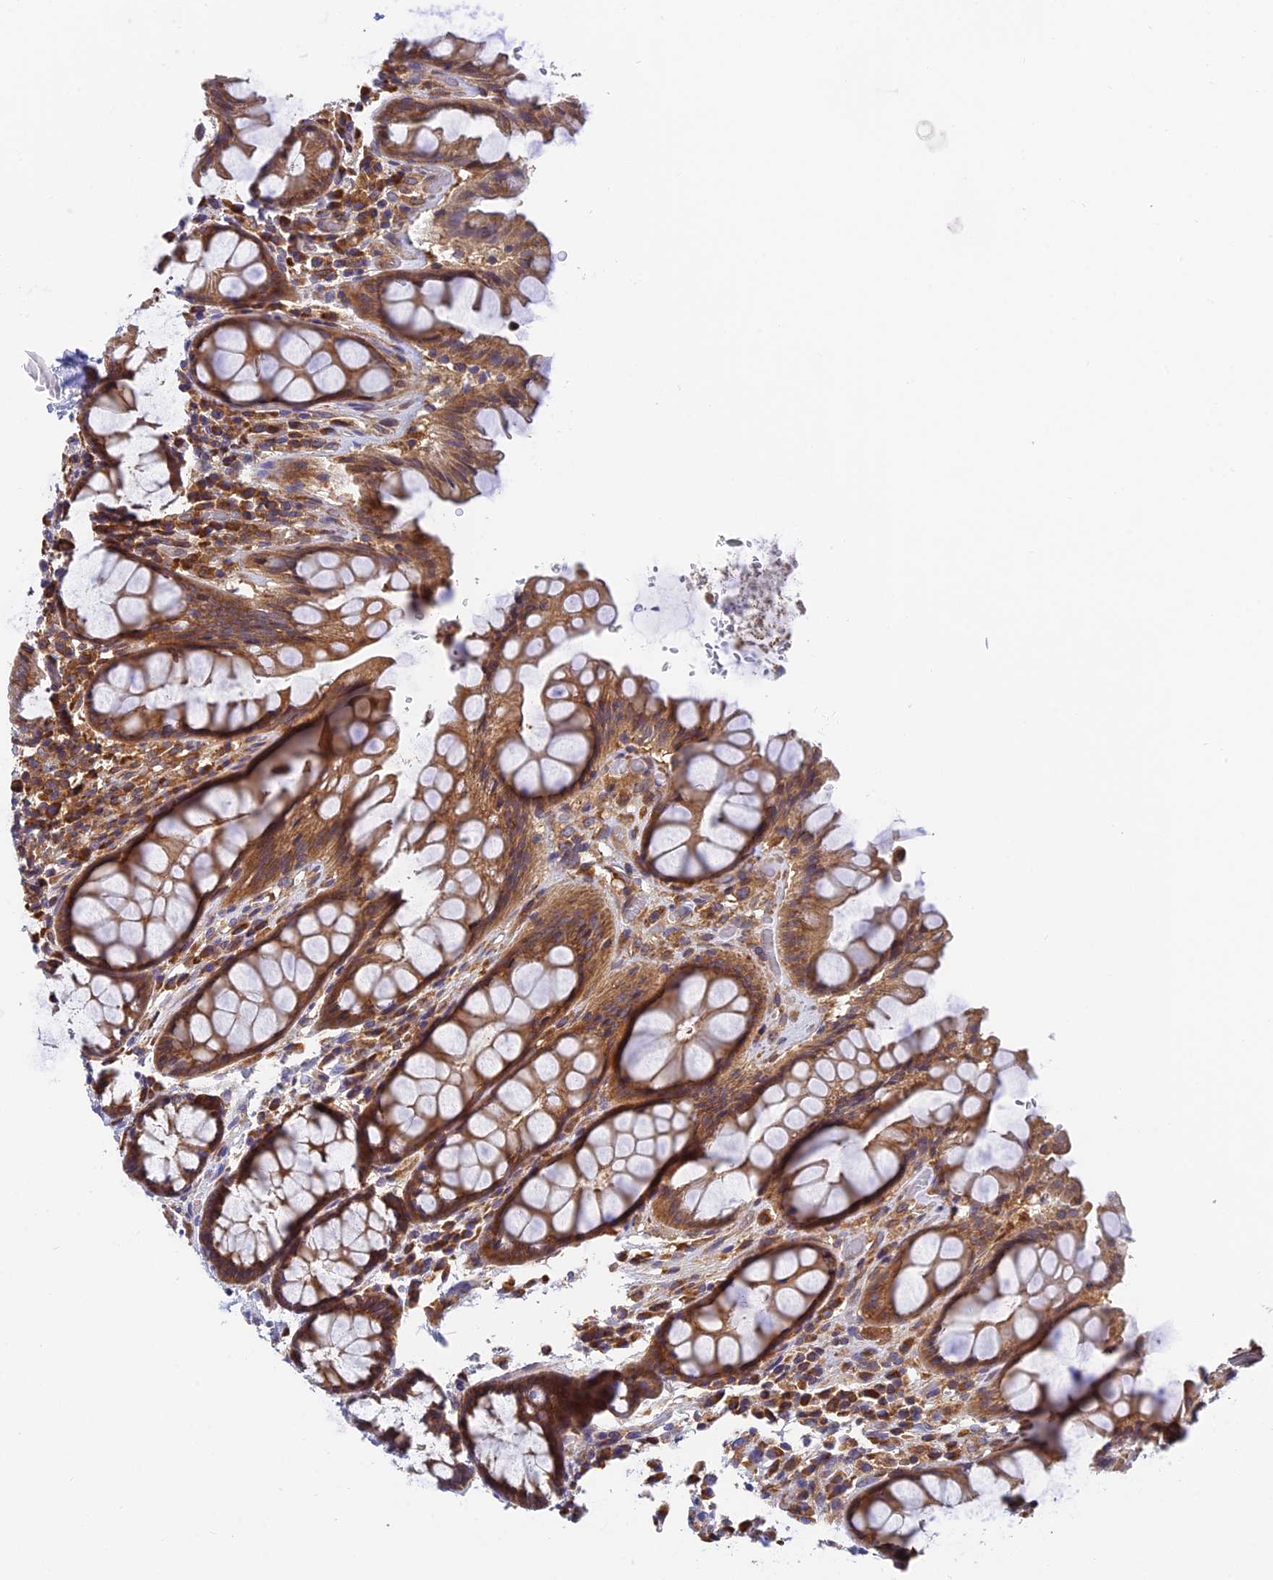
{"staining": {"intensity": "moderate", "quantity": ">75%", "location": "cytoplasmic/membranous"}, "tissue": "rectum", "cell_type": "Glandular cells", "image_type": "normal", "snomed": [{"axis": "morphology", "description": "Normal tissue, NOS"}, {"axis": "topography", "description": "Rectum"}], "caption": "Protein analysis of benign rectum exhibits moderate cytoplasmic/membranous positivity in approximately >75% of glandular cells. (DAB (3,3'-diaminobenzidine) IHC, brown staining for protein, blue staining for nuclei).", "gene": "IPO5", "patient": {"sex": "male", "age": 64}}